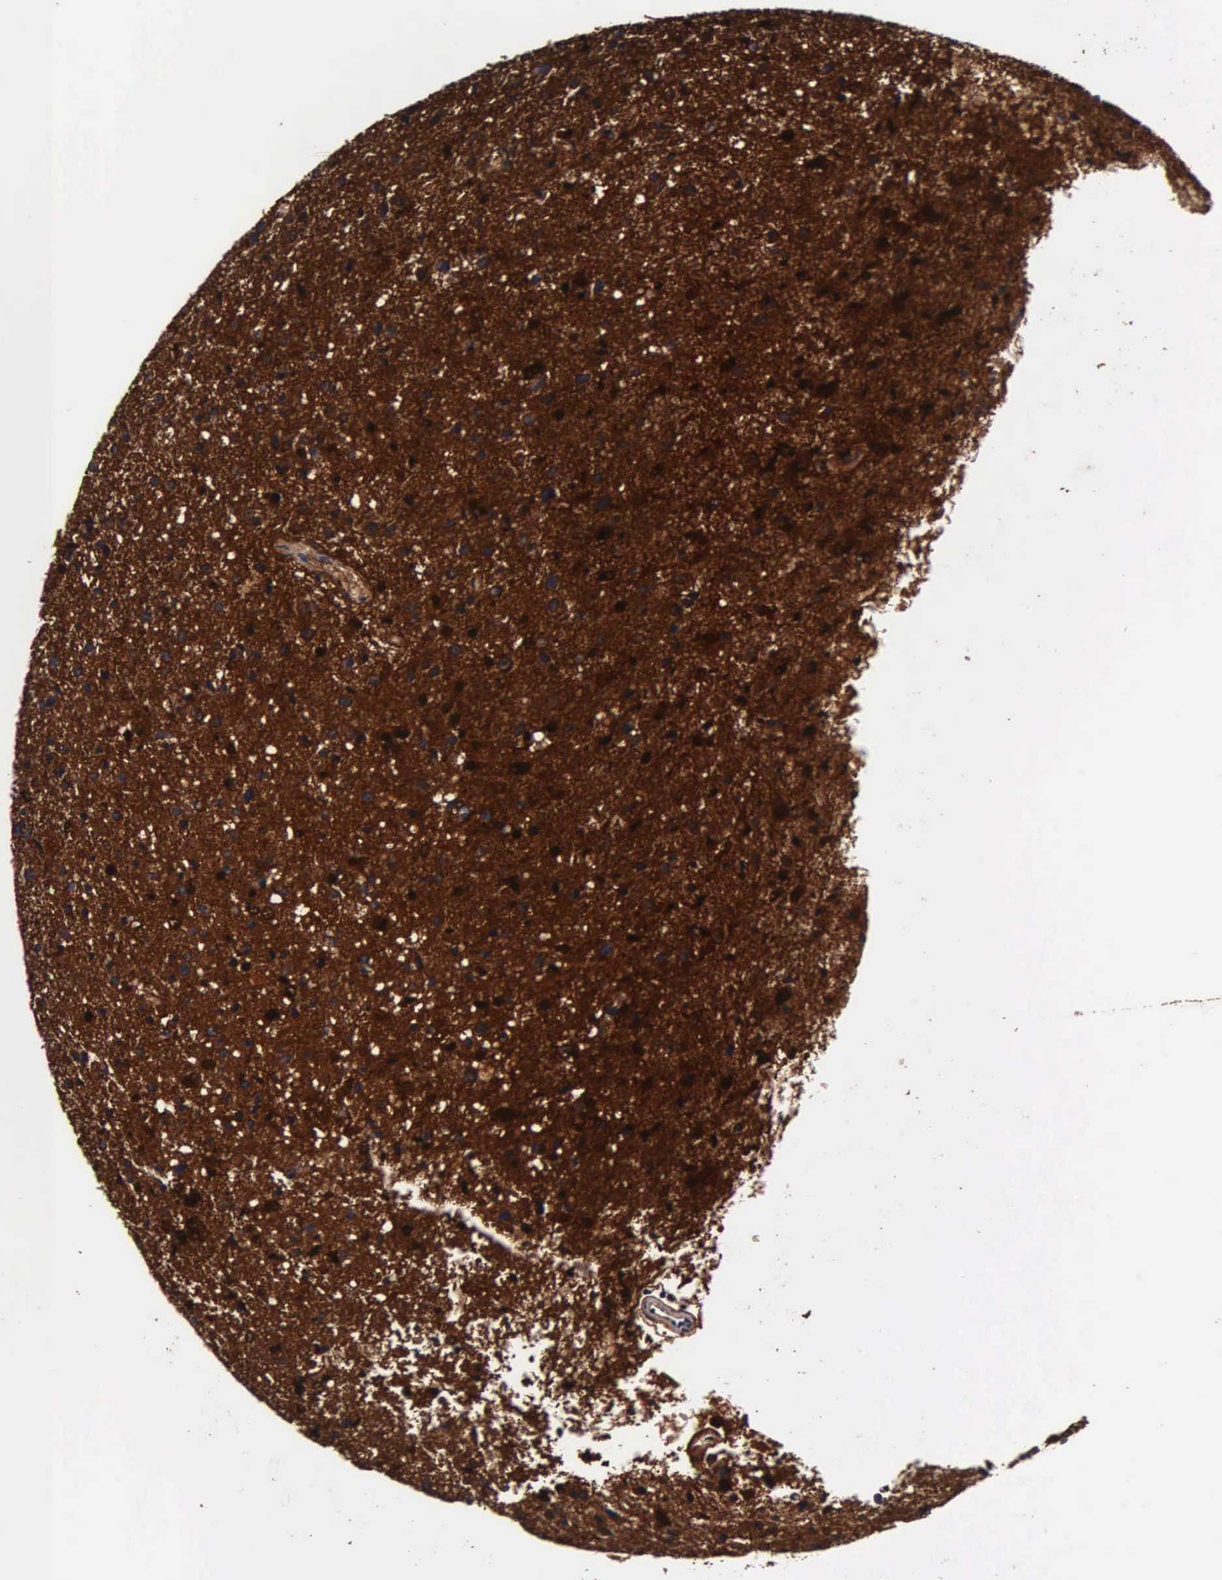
{"staining": {"intensity": "strong", "quantity": ">75%", "location": "cytoplasmic/membranous"}, "tissue": "glioma", "cell_type": "Tumor cells", "image_type": "cancer", "snomed": [{"axis": "morphology", "description": "Glioma, malignant, Low grade"}, {"axis": "topography", "description": "Brain"}], "caption": "High-magnification brightfield microscopy of malignant glioma (low-grade) stained with DAB (3,3'-diaminobenzidine) (brown) and counterstained with hematoxylin (blue). tumor cells exhibit strong cytoplasmic/membranous positivity is appreciated in approximately>75% of cells.", "gene": "CST3", "patient": {"sex": "female", "age": 46}}